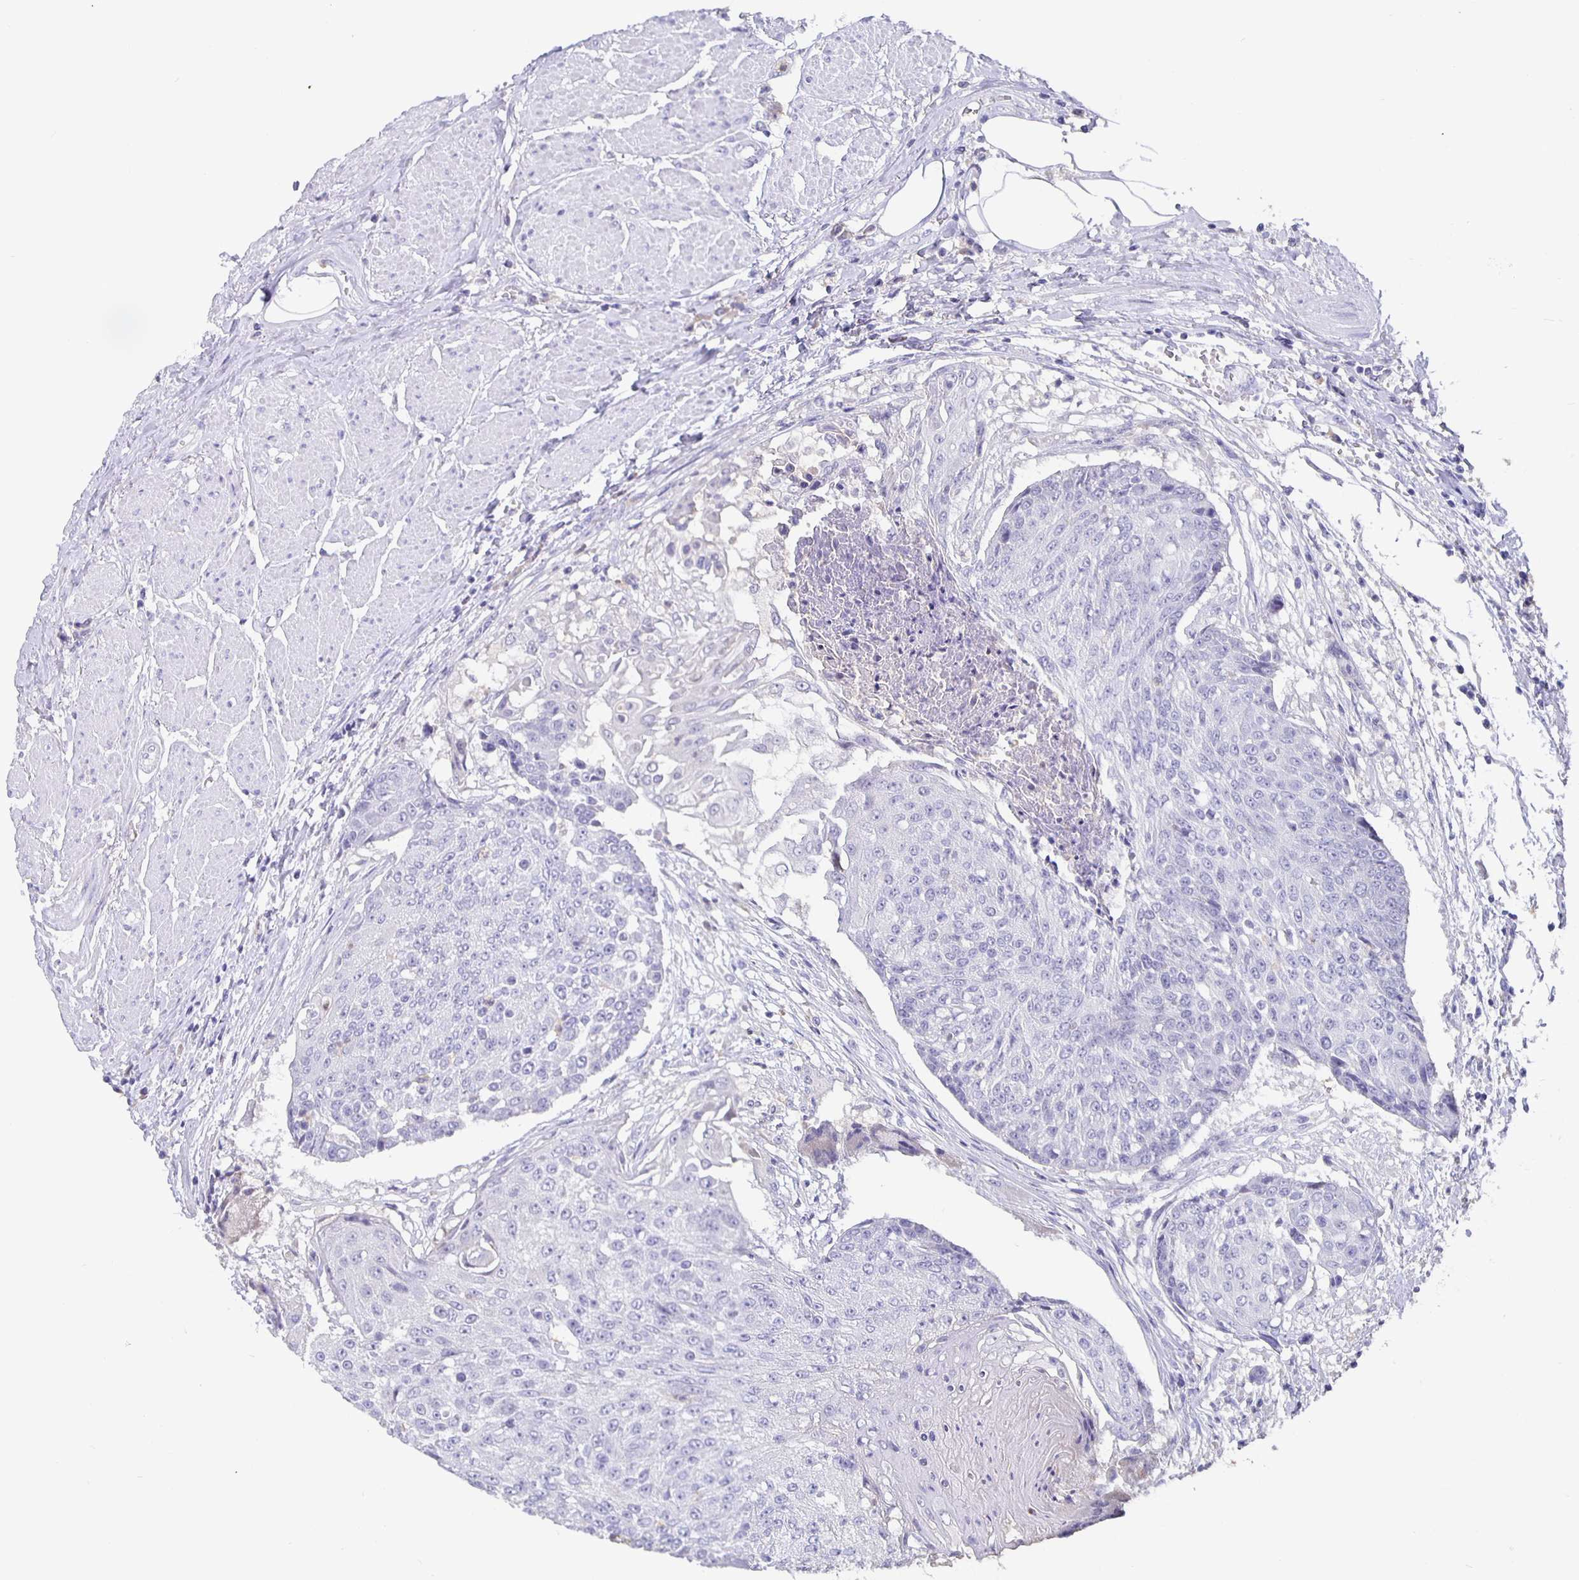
{"staining": {"intensity": "negative", "quantity": "none", "location": "none"}, "tissue": "urothelial cancer", "cell_type": "Tumor cells", "image_type": "cancer", "snomed": [{"axis": "morphology", "description": "Urothelial carcinoma, High grade"}, {"axis": "topography", "description": "Urinary bladder"}], "caption": "Immunohistochemical staining of urothelial carcinoma (high-grade) reveals no significant staining in tumor cells.", "gene": "GPX4", "patient": {"sex": "female", "age": 63}}